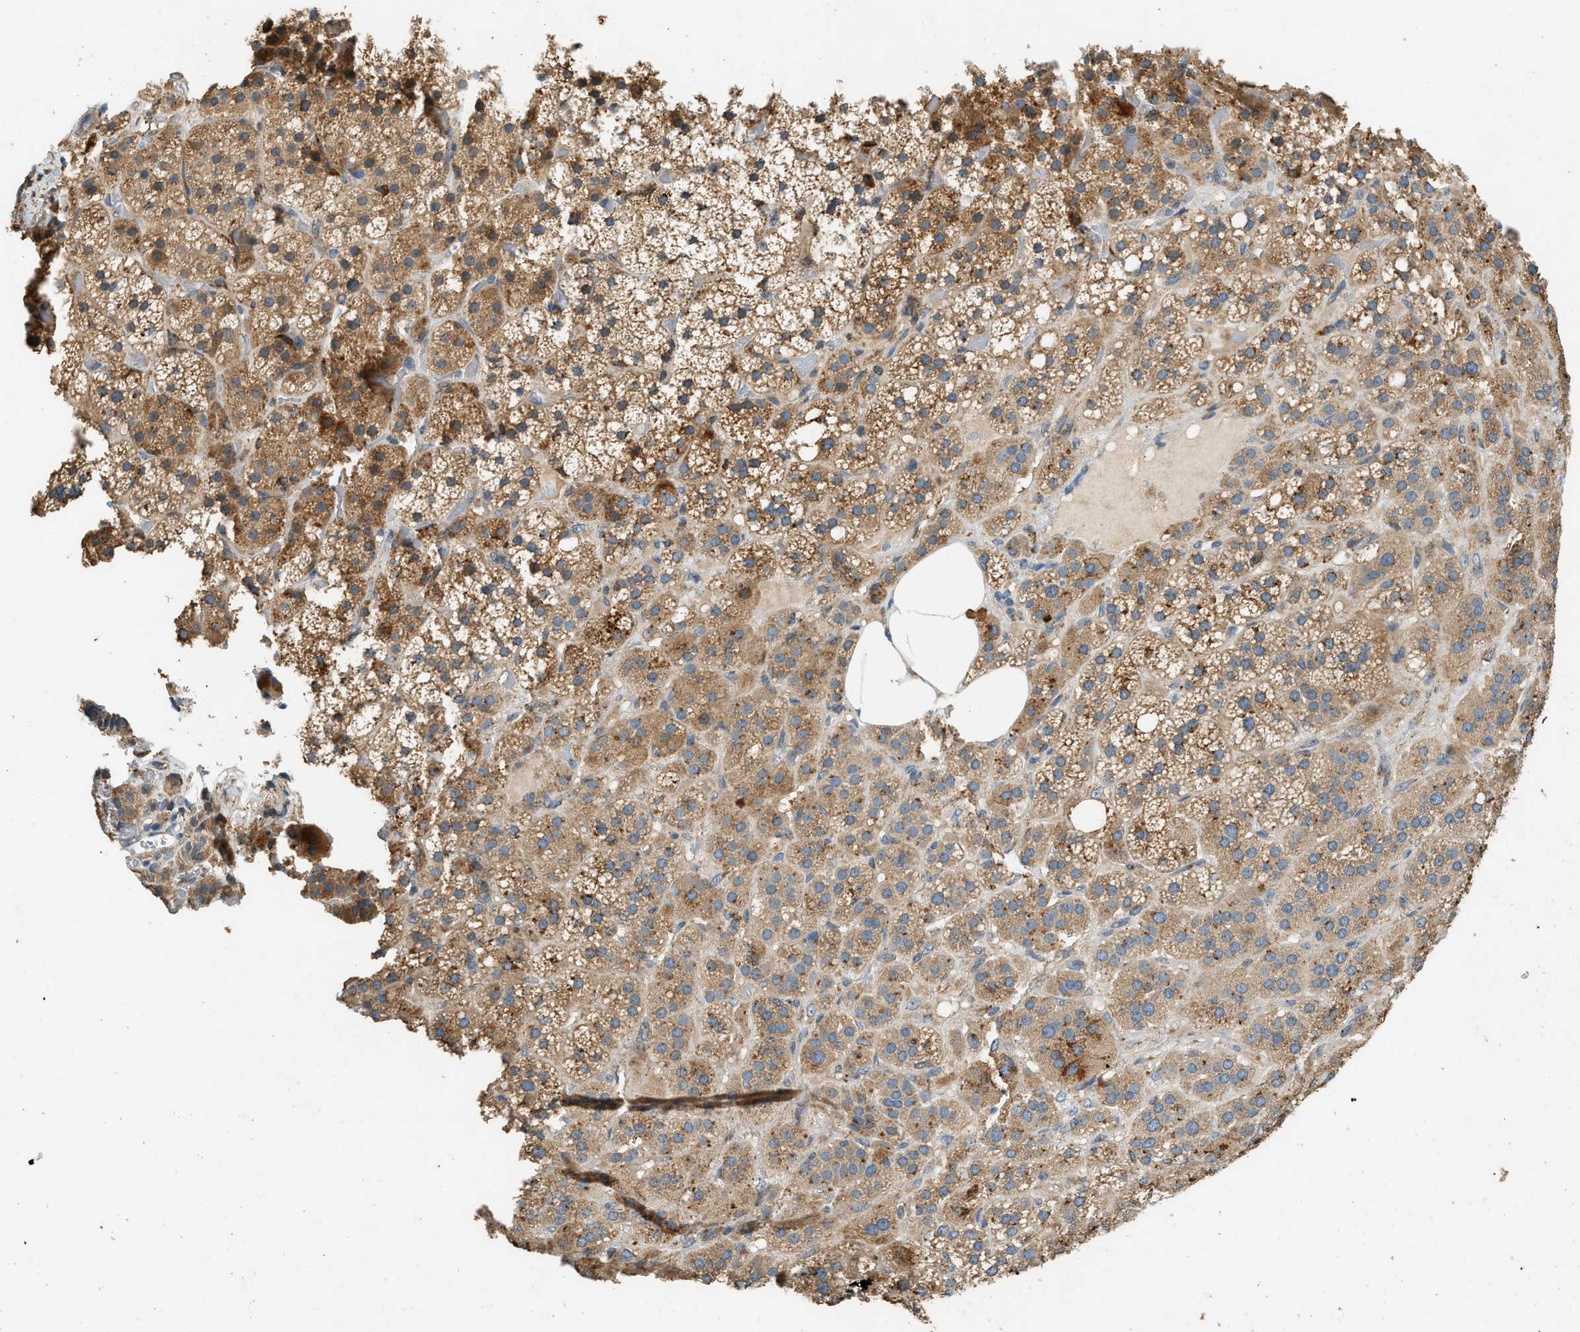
{"staining": {"intensity": "moderate", "quantity": ">75%", "location": "cytoplasmic/membranous"}, "tissue": "adrenal gland", "cell_type": "Glandular cells", "image_type": "normal", "snomed": [{"axis": "morphology", "description": "Normal tissue, NOS"}, {"axis": "topography", "description": "Adrenal gland"}], "caption": "Immunohistochemistry (IHC) micrograph of normal adrenal gland: adrenal gland stained using immunohistochemistry shows medium levels of moderate protein expression localized specifically in the cytoplasmic/membranous of glandular cells, appearing as a cytoplasmic/membranous brown color.", "gene": "CTSB", "patient": {"sex": "female", "age": 59}}